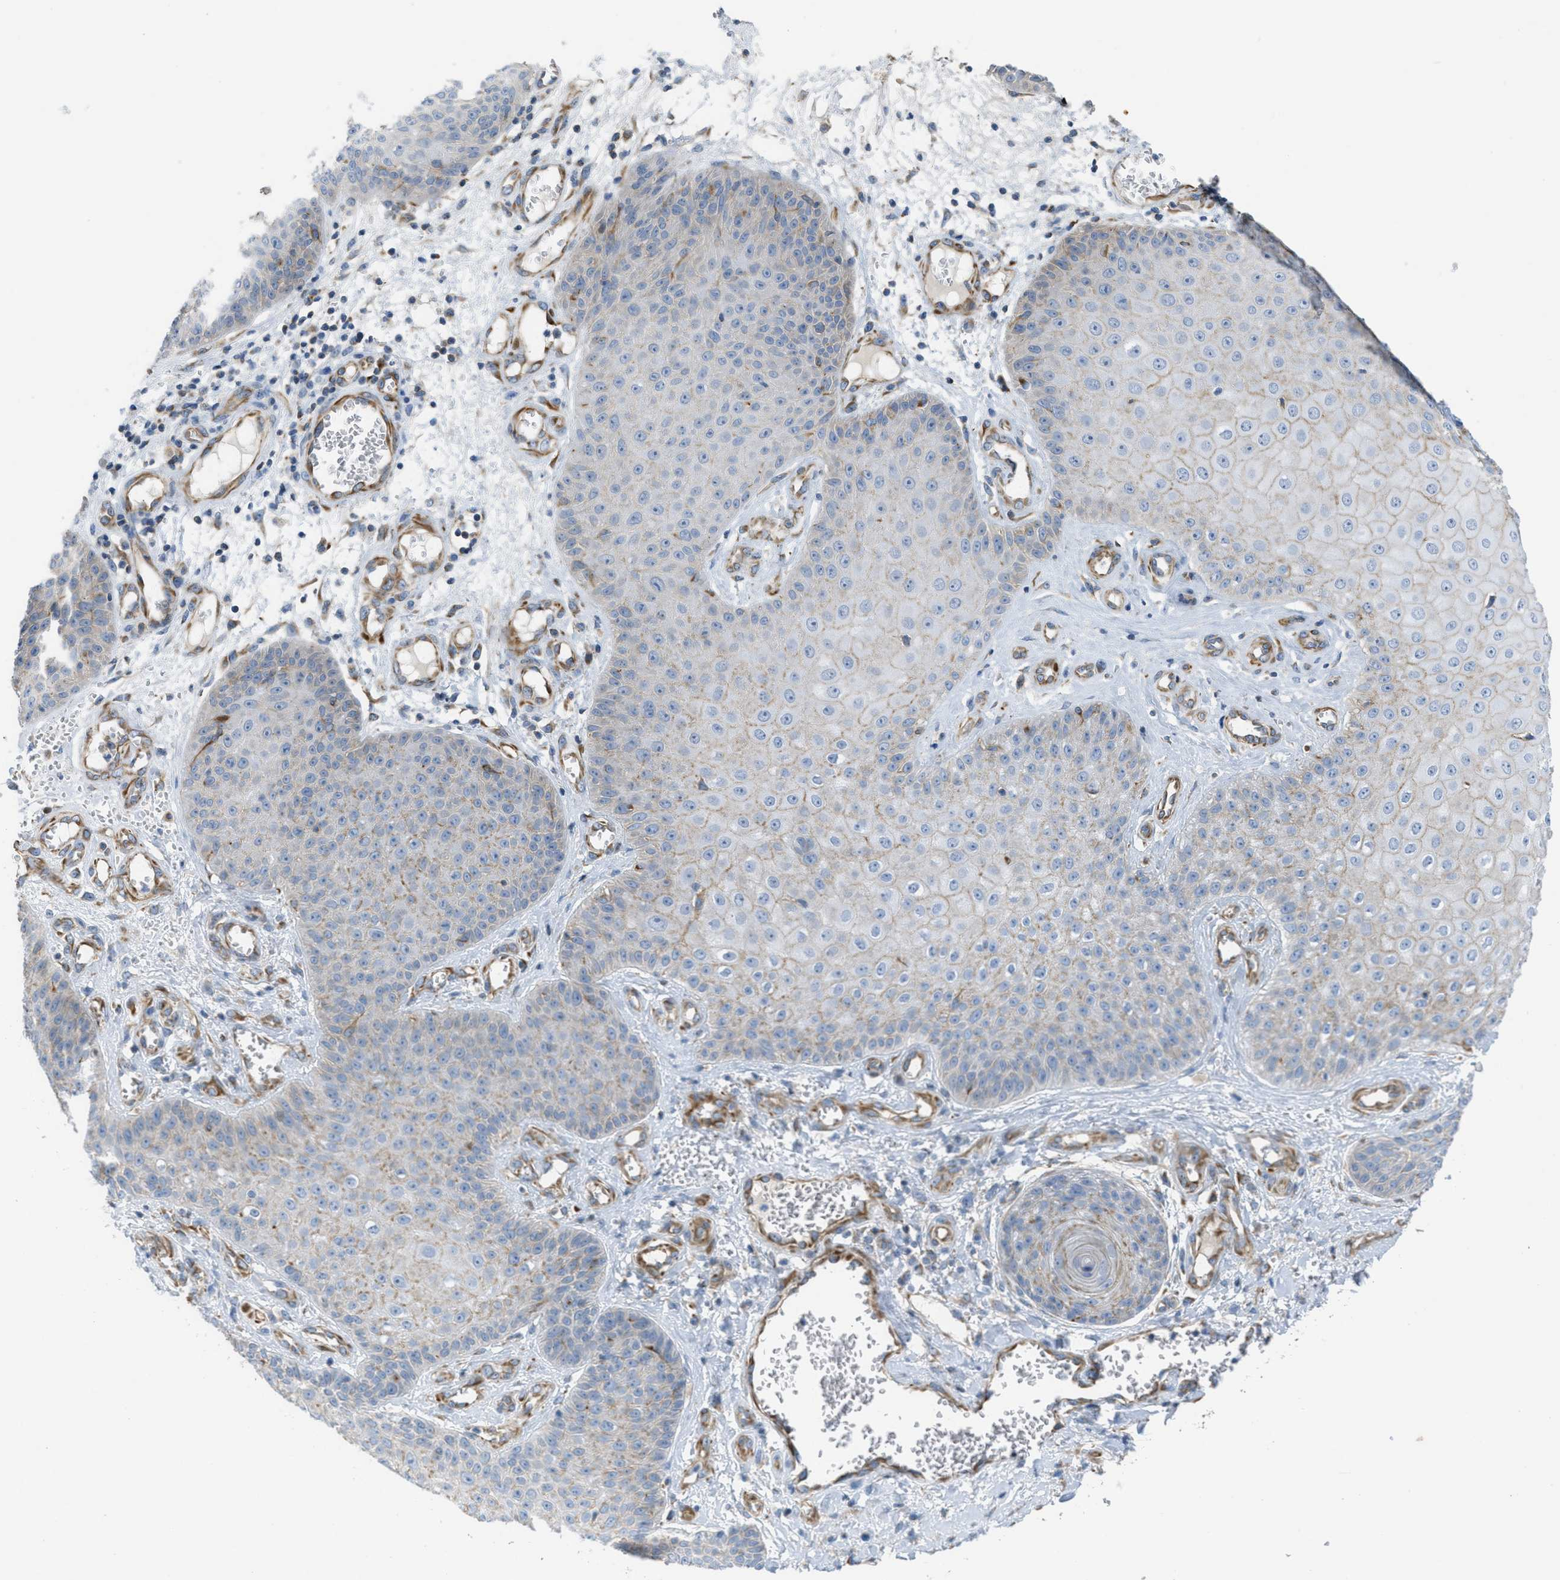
{"staining": {"intensity": "weak", "quantity": "<25%", "location": "cytoplasmic/membranous"}, "tissue": "skin cancer", "cell_type": "Tumor cells", "image_type": "cancer", "snomed": [{"axis": "morphology", "description": "Squamous cell carcinoma, NOS"}, {"axis": "topography", "description": "Skin"}], "caption": "Skin squamous cell carcinoma stained for a protein using IHC exhibits no expression tumor cells.", "gene": "BTN3A1", "patient": {"sex": "male", "age": 74}}